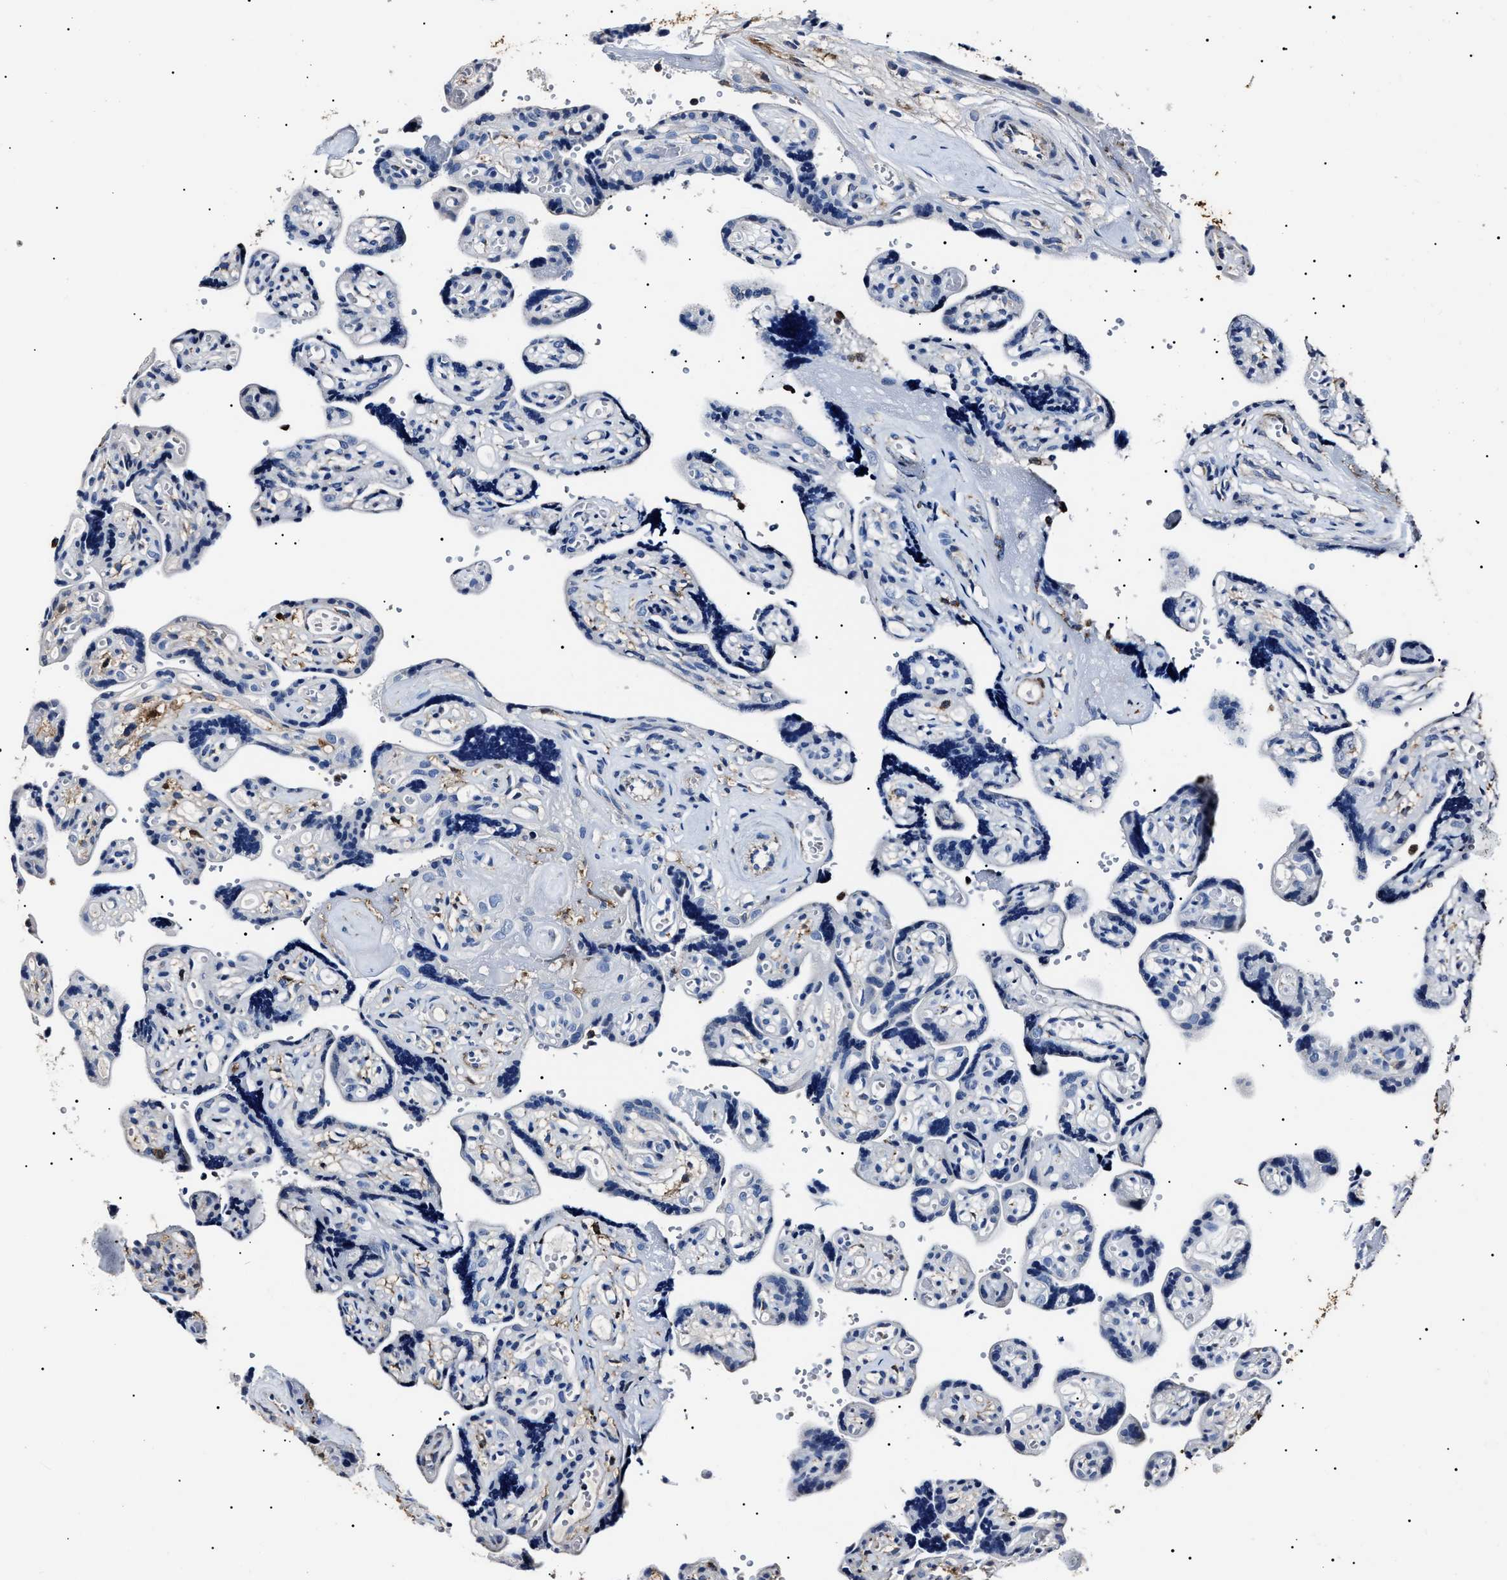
{"staining": {"intensity": "weak", "quantity": "<25%", "location": "cytoplasmic/membranous"}, "tissue": "placenta", "cell_type": "Decidual cells", "image_type": "normal", "snomed": [{"axis": "morphology", "description": "Normal tissue, NOS"}, {"axis": "topography", "description": "Placenta"}], "caption": "A high-resolution micrograph shows immunohistochemistry staining of benign placenta, which reveals no significant expression in decidual cells.", "gene": "ALDH1A1", "patient": {"sex": "female", "age": 30}}